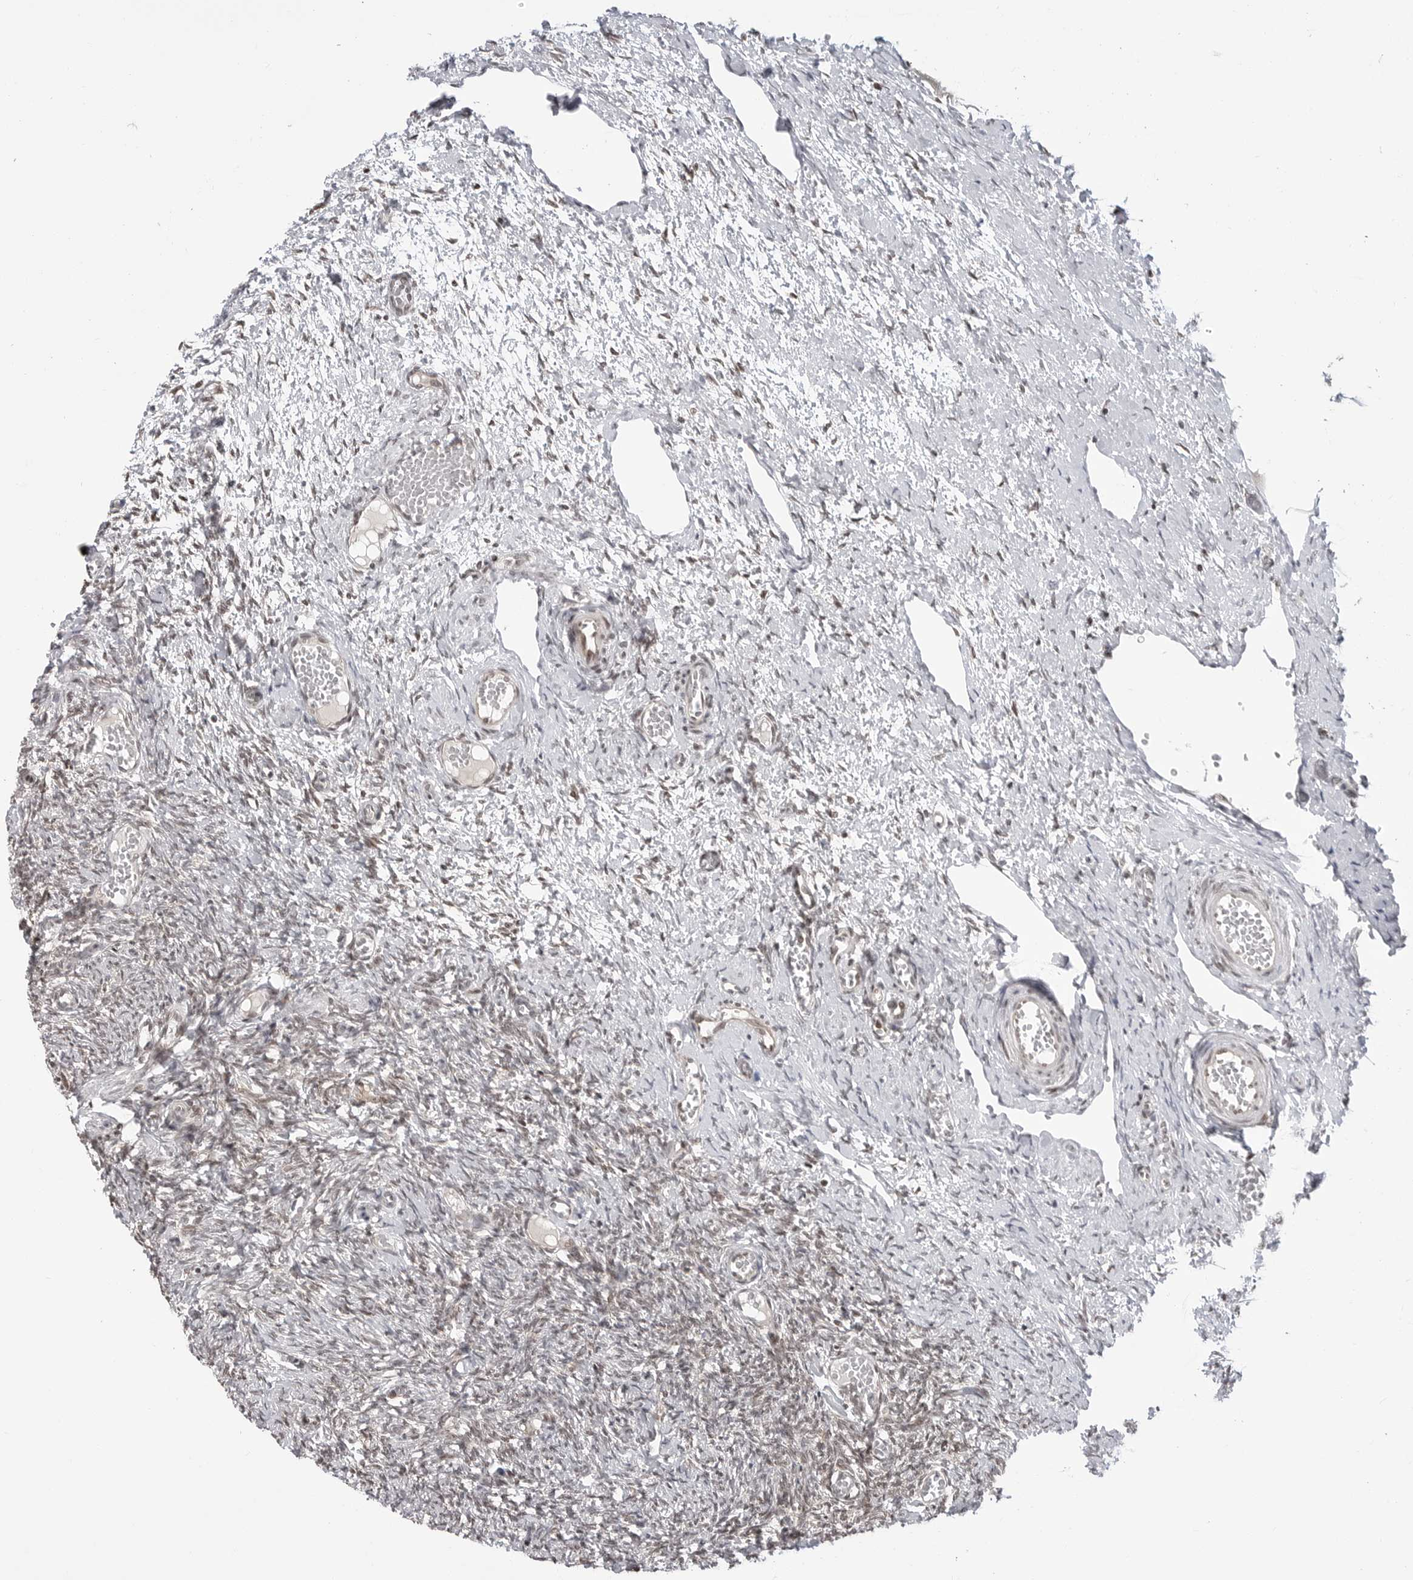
{"staining": {"intensity": "weak", "quantity": "25%-75%", "location": "nuclear"}, "tissue": "ovary", "cell_type": "Ovarian stroma cells", "image_type": "normal", "snomed": [{"axis": "morphology", "description": "Adenocarcinoma, NOS"}, {"axis": "topography", "description": "Endometrium"}], "caption": "Protein expression analysis of benign ovary exhibits weak nuclear staining in about 25%-75% of ovarian stroma cells.", "gene": "C8orf33", "patient": {"sex": "female", "age": 32}}